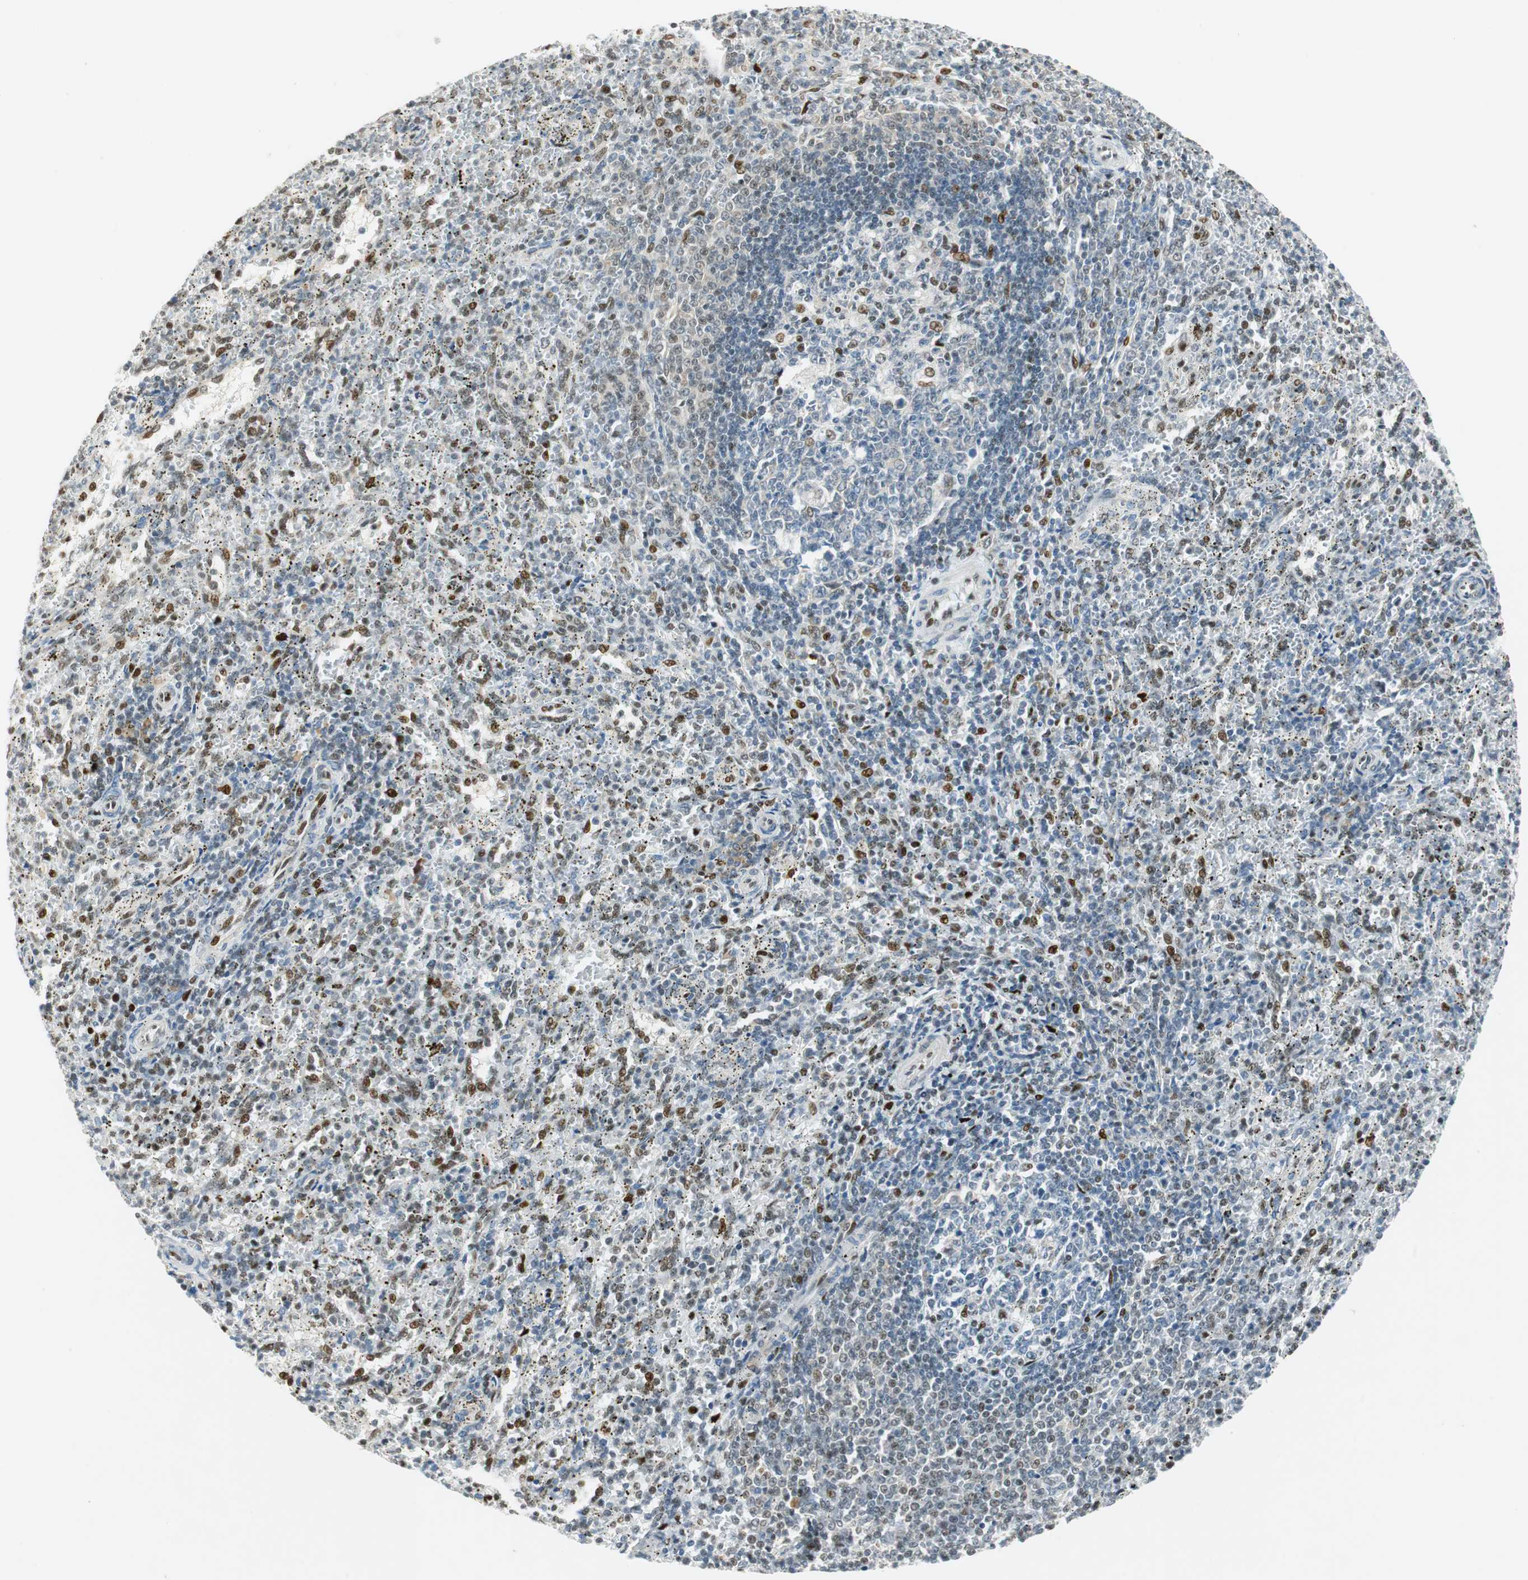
{"staining": {"intensity": "moderate", "quantity": "<25%", "location": "nuclear"}, "tissue": "spleen", "cell_type": "Cells in red pulp", "image_type": "normal", "snomed": [{"axis": "morphology", "description": "Normal tissue, NOS"}, {"axis": "topography", "description": "Spleen"}], "caption": "IHC of unremarkable spleen shows low levels of moderate nuclear positivity in approximately <25% of cells in red pulp.", "gene": "MSX2", "patient": {"sex": "female", "age": 10}}